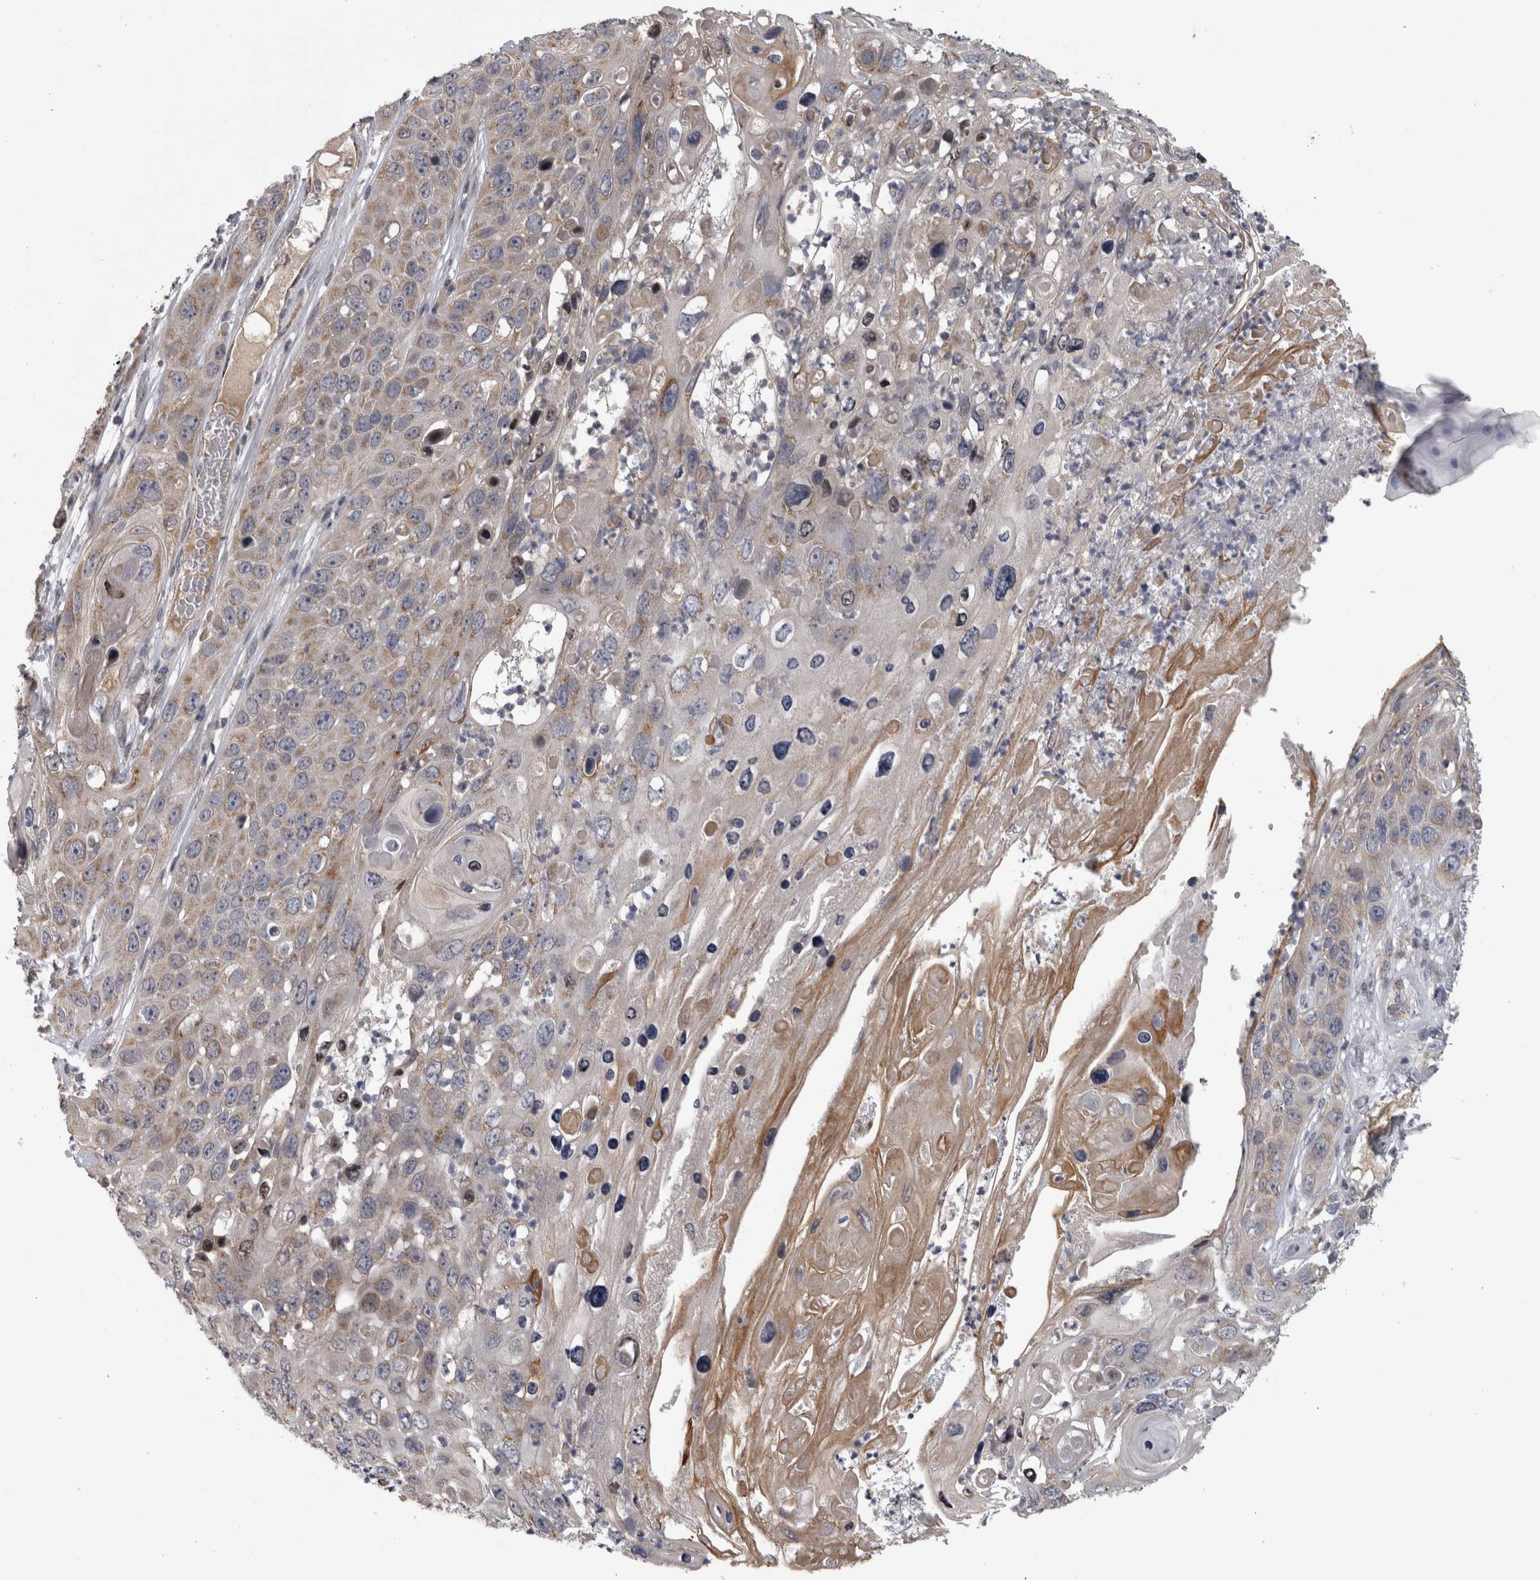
{"staining": {"intensity": "moderate", "quantity": "25%-75%", "location": "cytoplasmic/membranous"}, "tissue": "skin cancer", "cell_type": "Tumor cells", "image_type": "cancer", "snomed": [{"axis": "morphology", "description": "Squamous cell carcinoma, NOS"}, {"axis": "topography", "description": "Skin"}], "caption": "About 25%-75% of tumor cells in skin cancer (squamous cell carcinoma) reveal moderate cytoplasmic/membranous protein positivity as visualized by brown immunohistochemical staining.", "gene": "DBT", "patient": {"sex": "male", "age": 55}}